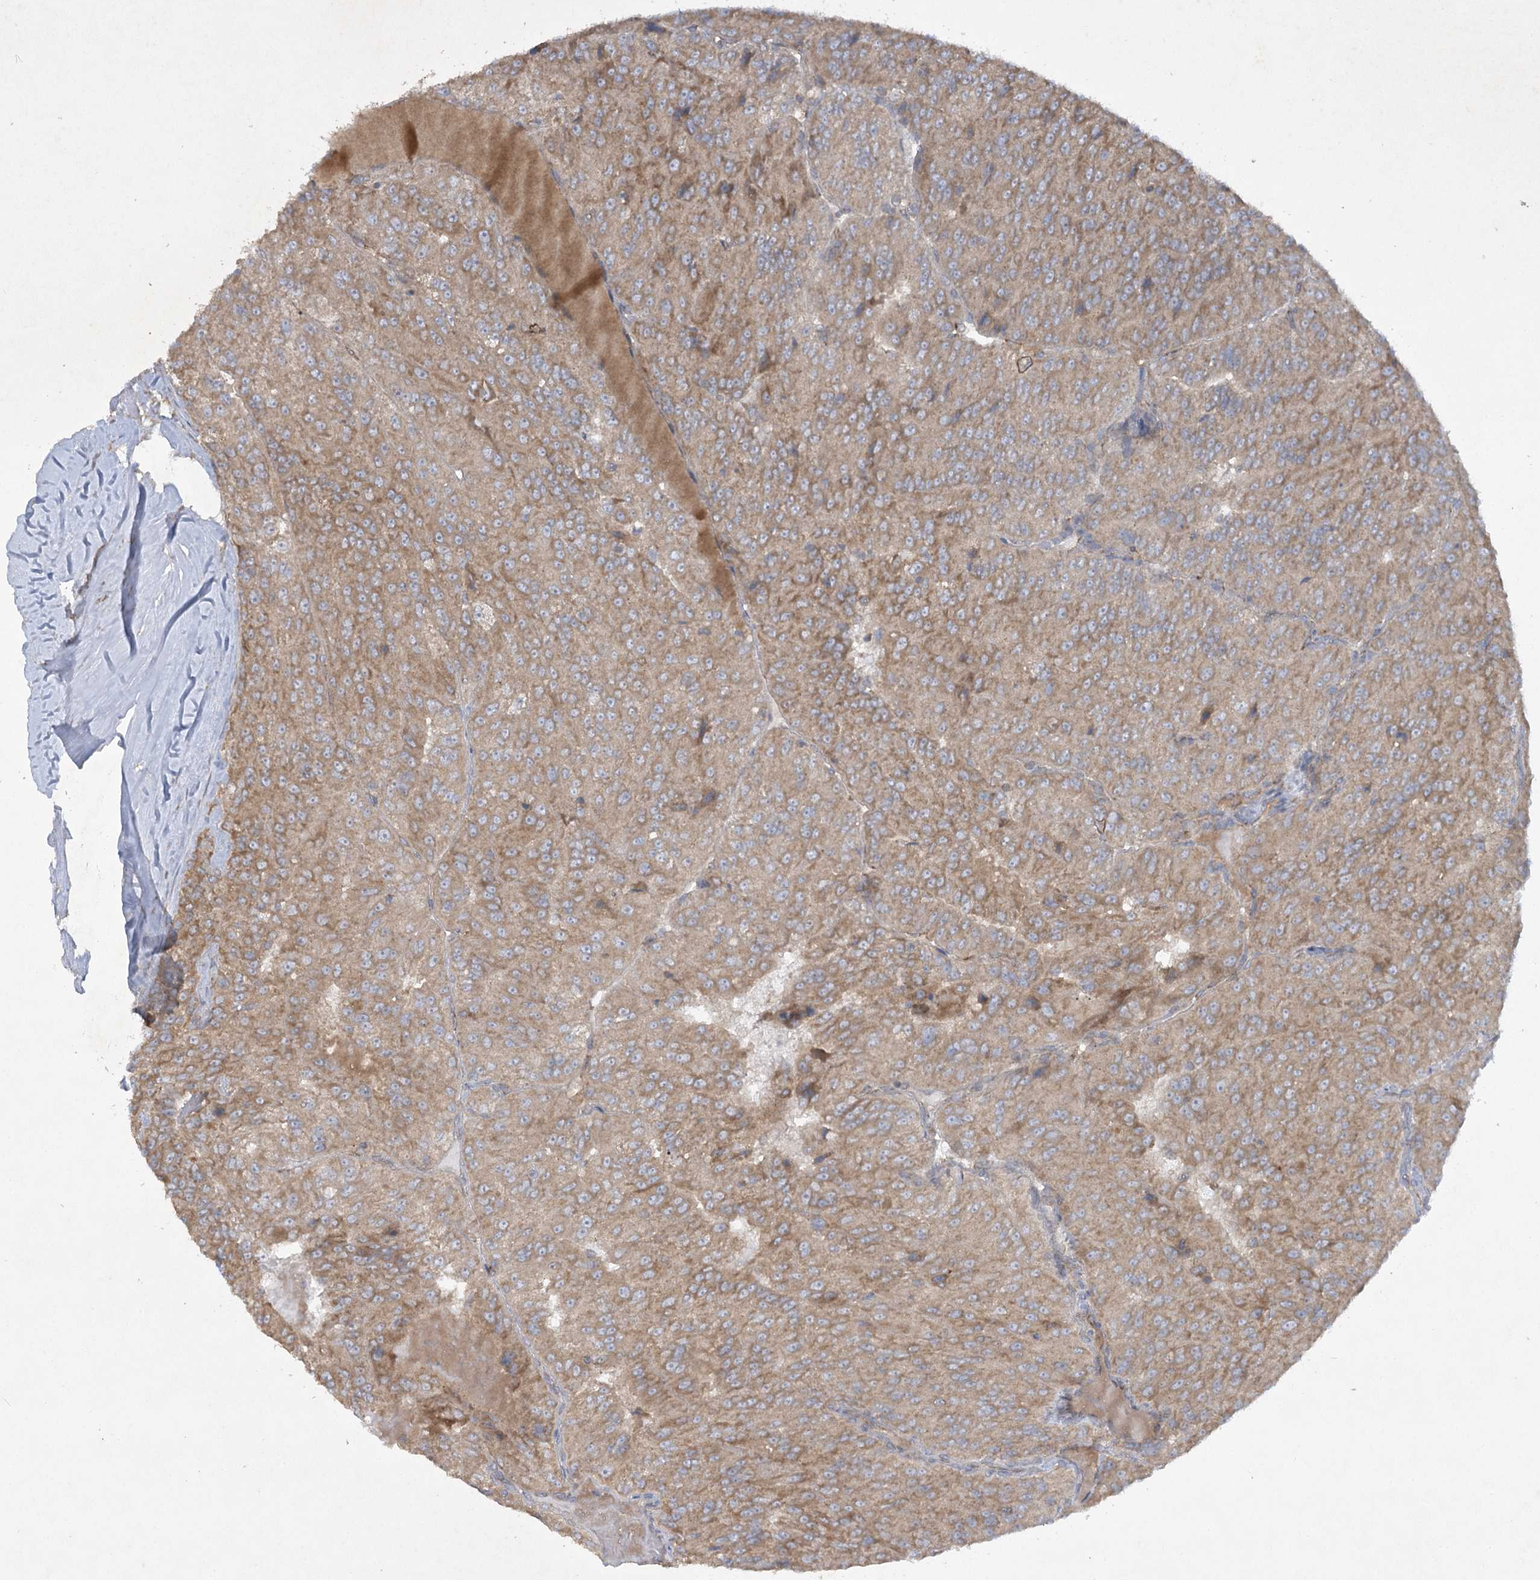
{"staining": {"intensity": "moderate", "quantity": ">75%", "location": "cytoplasmic/membranous"}, "tissue": "renal cancer", "cell_type": "Tumor cells", "image_type": "cancer", "snomed": [{"axis": "morphology", "description": "Adenocarcinoma, NOS"}, {"axis": "topography", "description": "Kidney"}], "caption": "Renal adenocarcinoma was stained to show a protein in brown. There is medium levels of moderate cytoplasmic/membranous staining in about >75% of tumor cells.", "gene": "TRAF3IP1", "patient": {"sex": "female", "age": 63}}